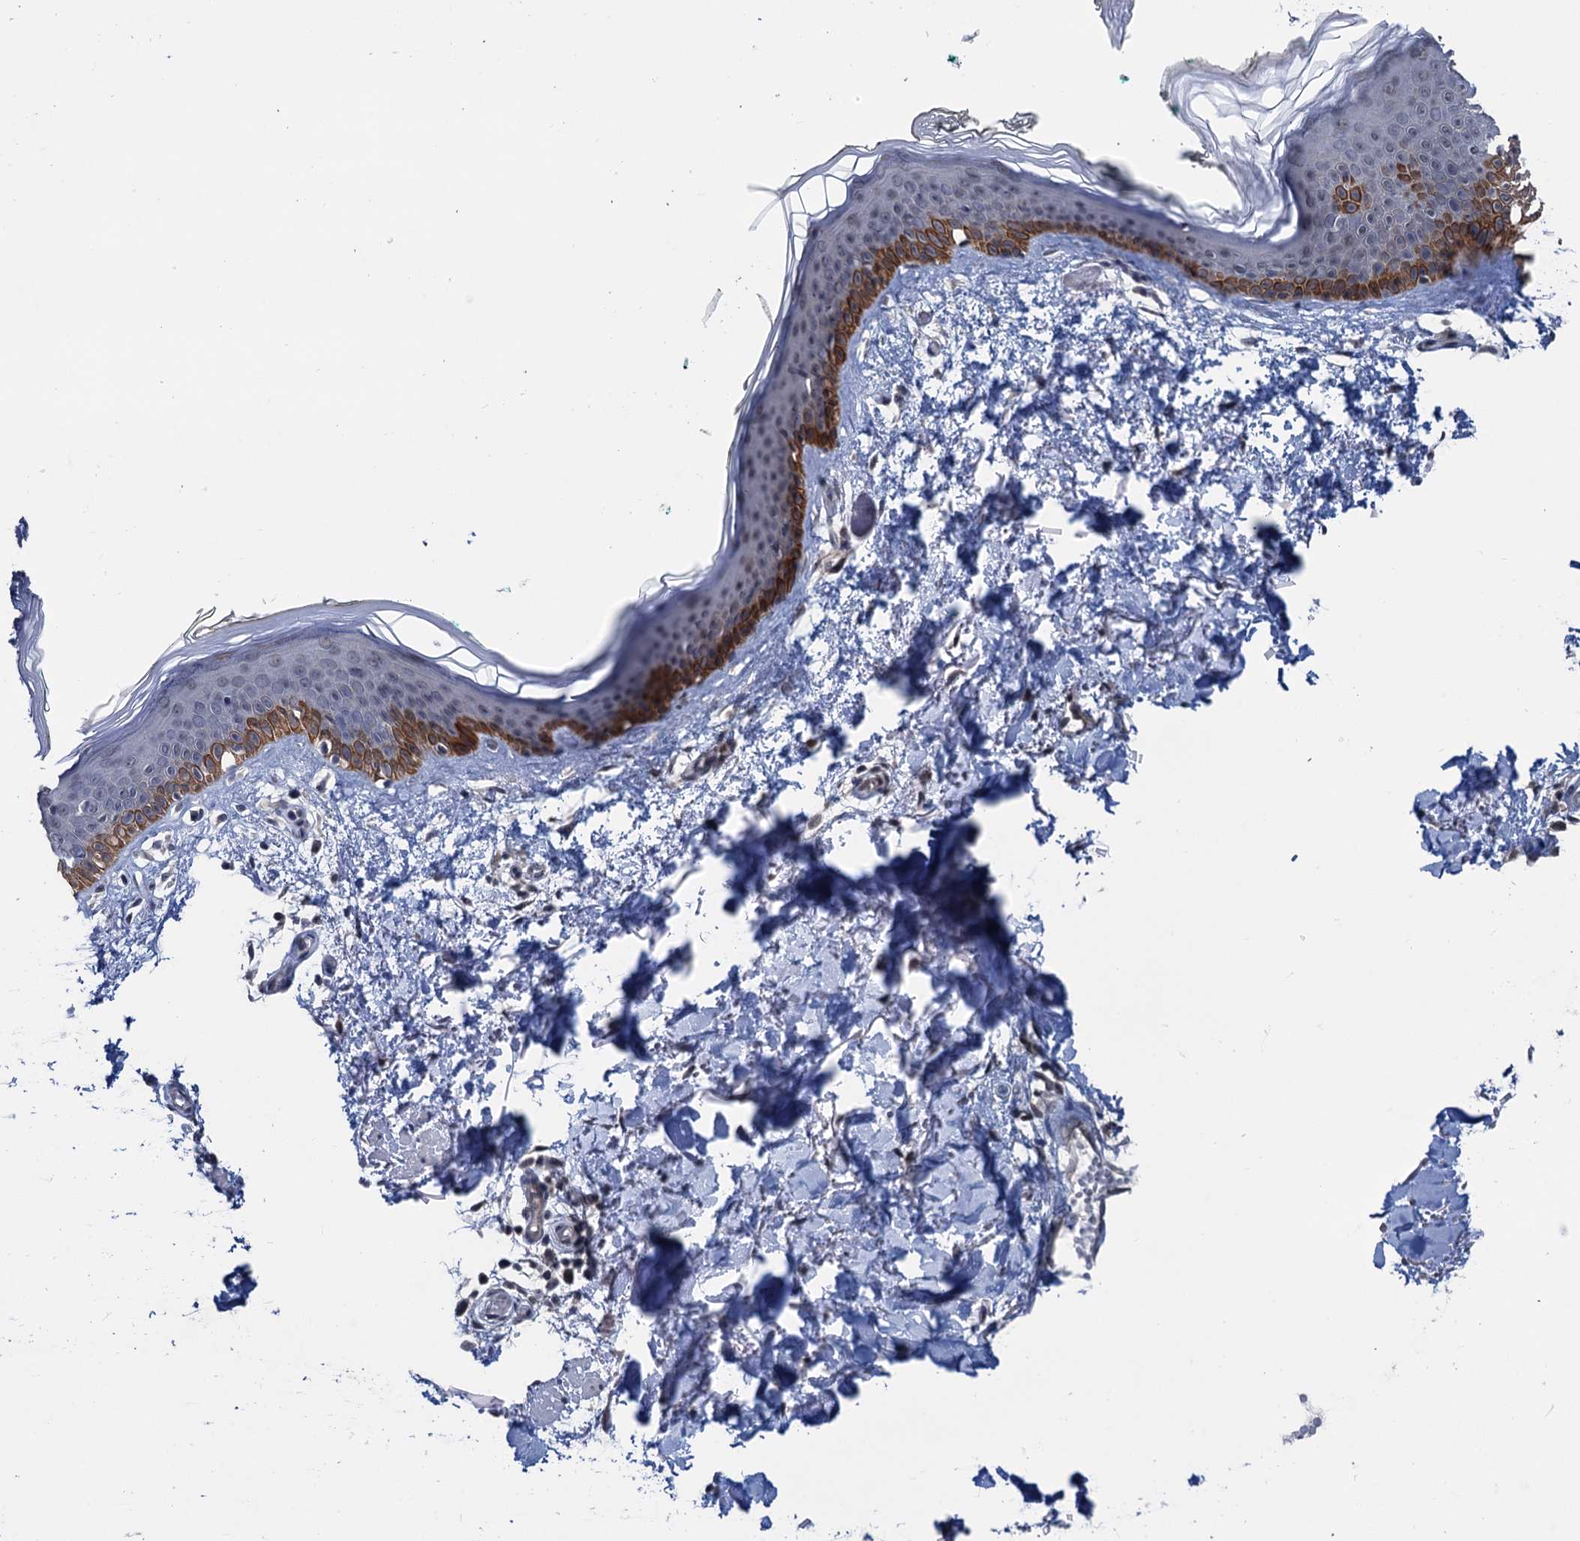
{"staining": {"intensity": "moderate", "quantity": ">75%", "location": "nuclear"}, "tissue": "skin", "cell_type": "Fibroblasts", "image_type": "normal", "snomed": [{"axis": "morphology", "description": "Normal tissue, NOS"}, {"axis": "topography", "description": "Skin"}], "caption": "Protein expression analysis of benign skin shows moderate nuclear expression in about >75% of fibroblasts.", "gene": "RASSF4", "patient": {"sex": "male", "age": 62}}